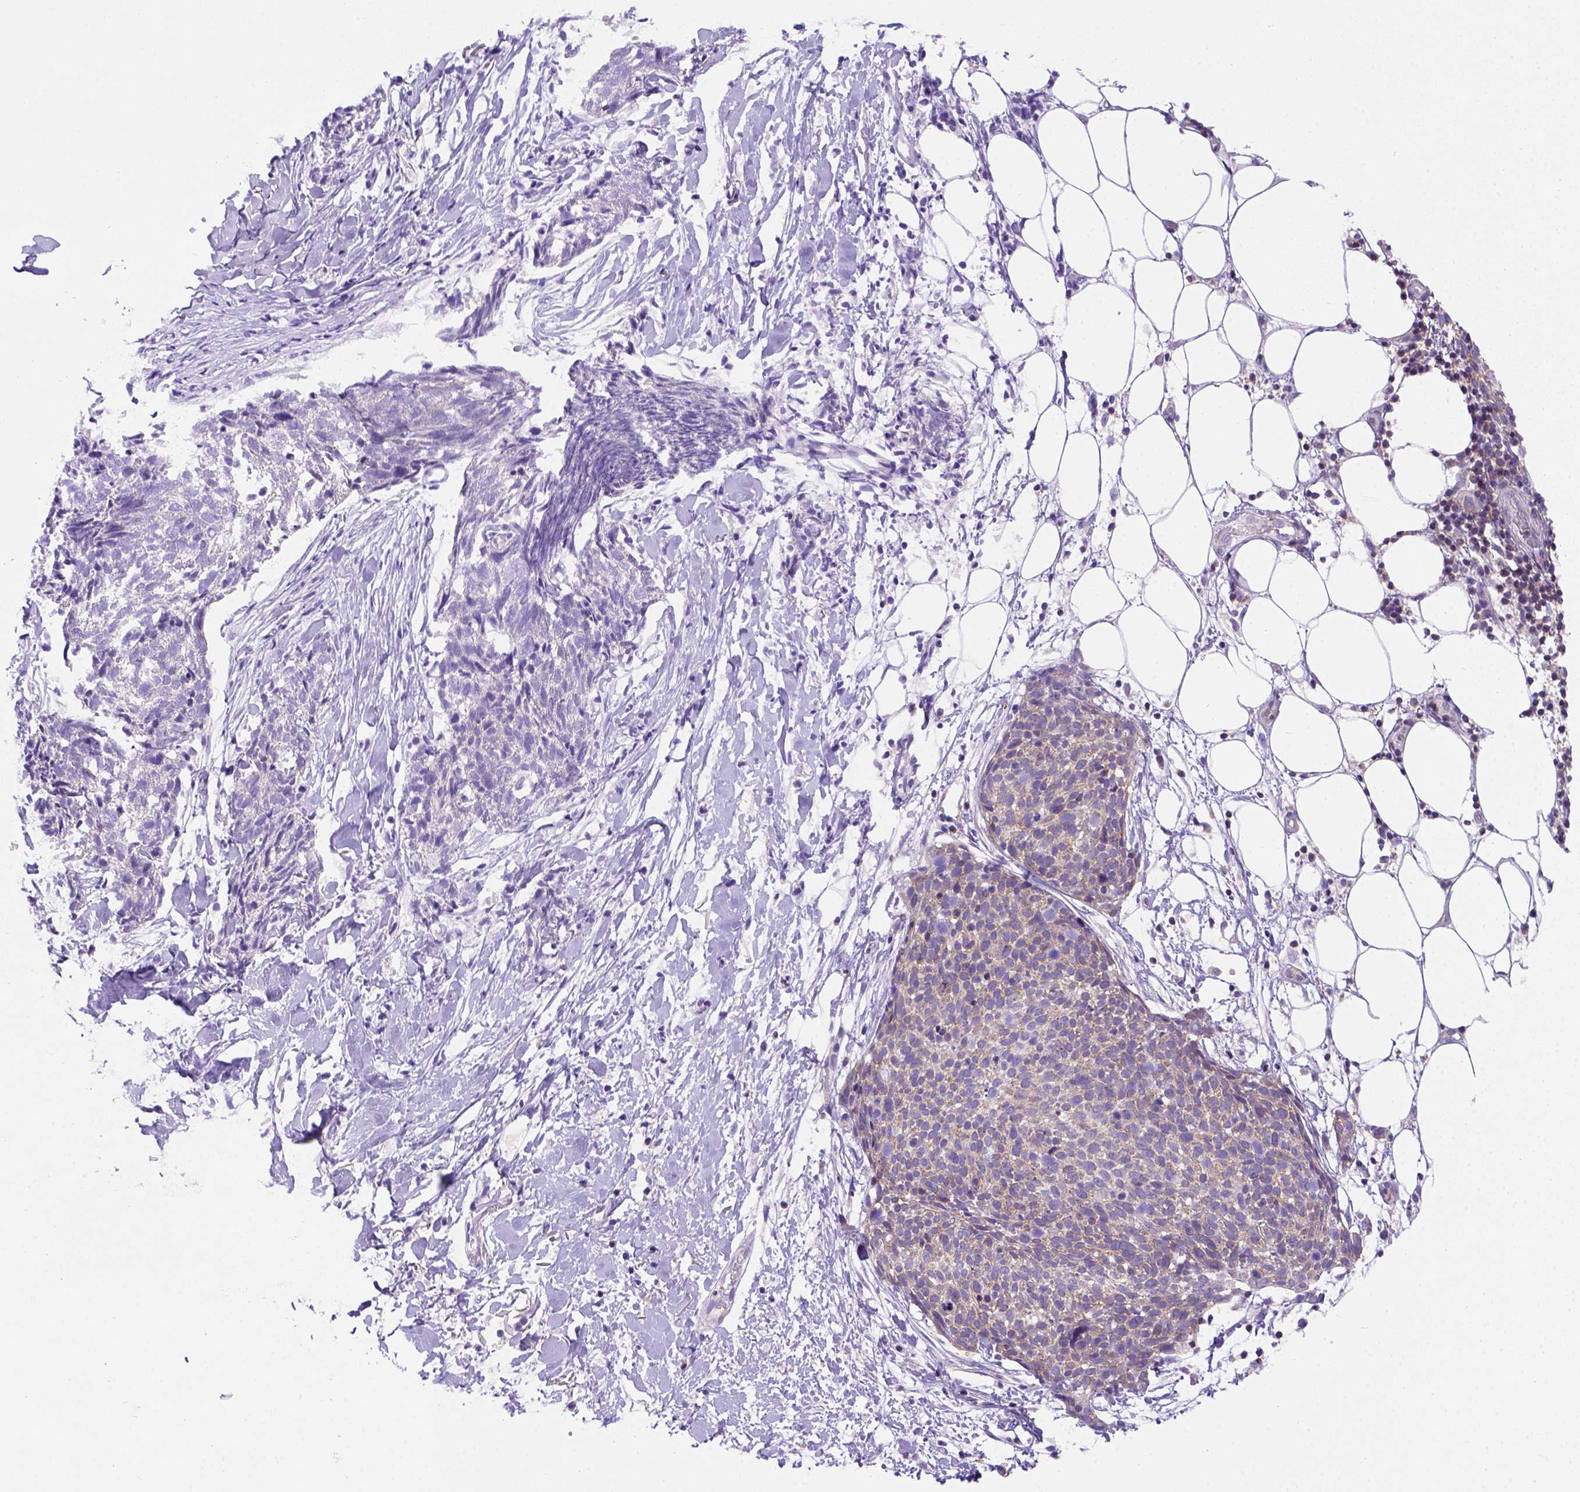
{"staining": {"intensity": "weak", "quantity": "25%-75%", "location": "cytoplasmic/membranous"}, "tissue": "skin cancer", "cell_type": "Tumor cells", "image_type": "cancer", "snomed": [{"axis": "morphology", "description": "Squamous cell carcinoma, NOS"}, {"axis": "topography", "description": "Skin"}, {"axis": "topography", "description": "Vulva"}], "caption": "A photomicrograph showing weak cytoplasmic/membranous positivity in about 25%-75% of tumor cells in skin squamous cell carcinoma, as visualized by brown immunohistochemical staining.", "gene": "FOXI1", "patient": {"sex": "female", "age": 75}}